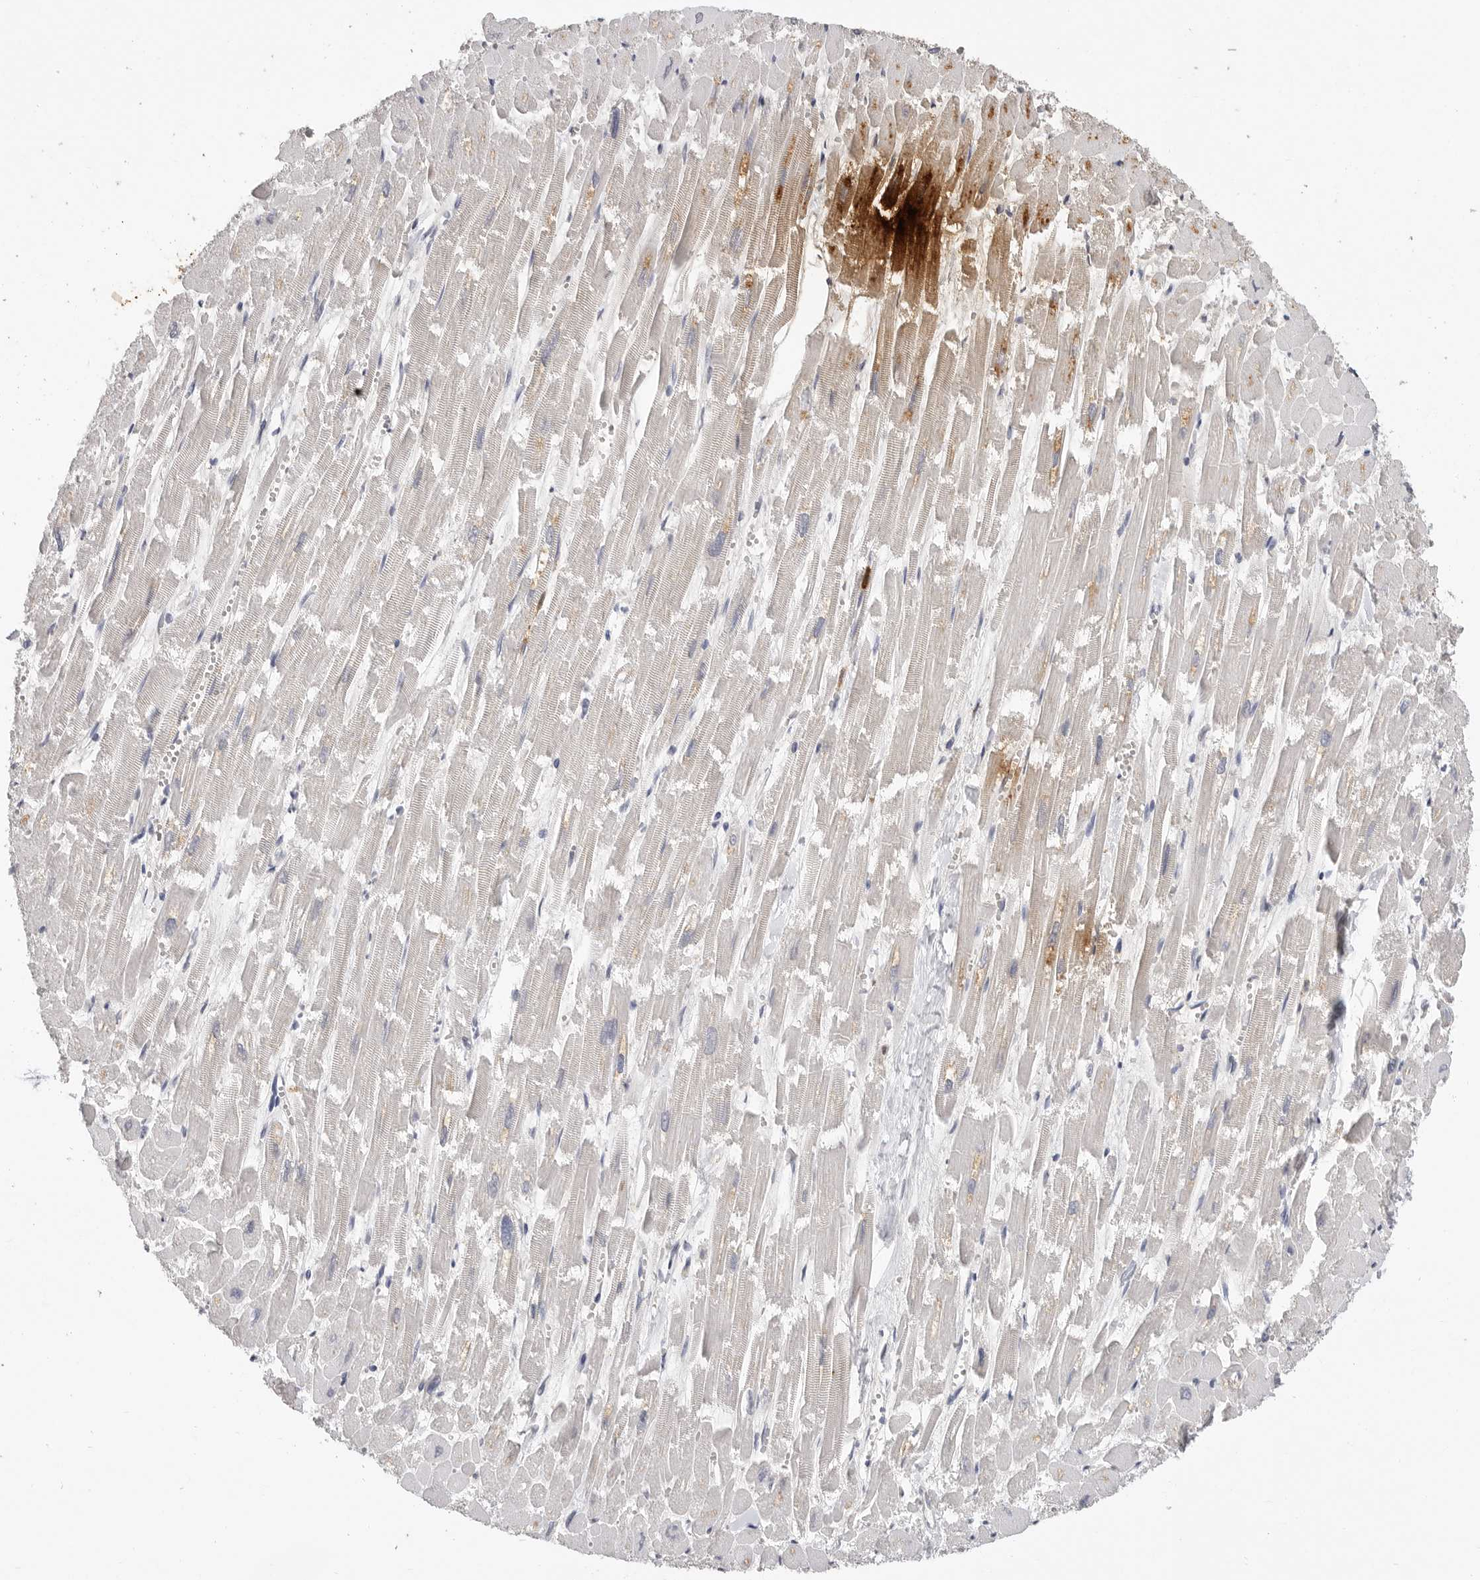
{"staining": {"intensity": "negative", "quantity": "none", "location": "none"}, "tissue": "heart muscle", "cell_type": "Cardiomyocytes", "image_type": "normal", "snomed": [{"axis": "morphology", "description": "Normal tissue, NOS"}, {"axis": "topography", "description": "Heart"}], "caption": "Immunohistochemistry image of normal heart muscle stained for a protein (brown), which exhibits no positivity in cardiomyocytes. The staining was performed using DAB to visualize the protein expression in brown, while the nuclei were stained in blue with hematoxylin (Magnification: 20x).", "gene": "LTBR", "patient": {"sex": "male", "age": 54}}